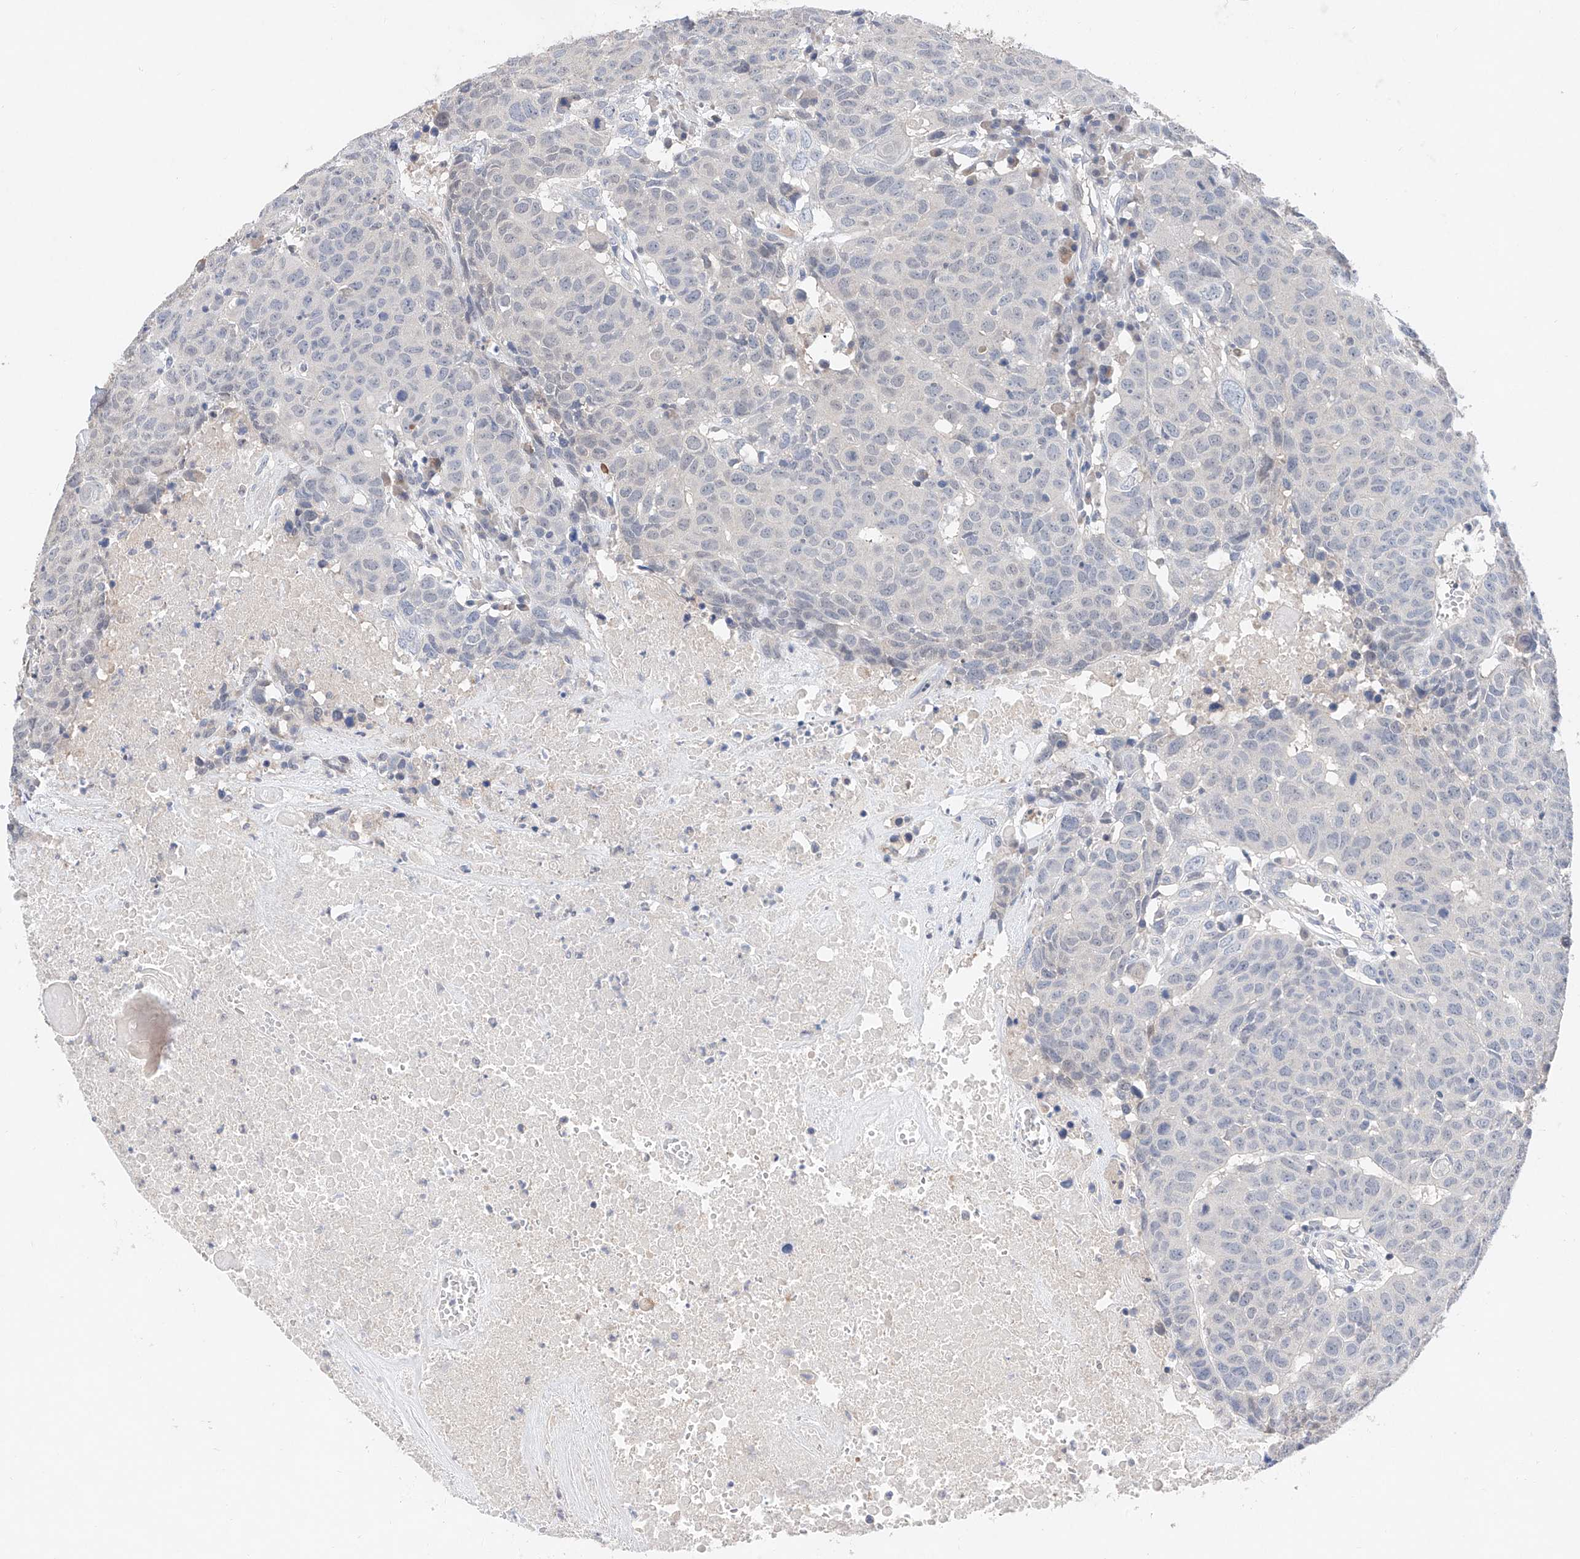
{"staining": {"intensity": "negative", "quantity": "none", "location": "none"}, "tissue": "head and neck cancer", "cell_type": "Tumor cells", "image_type": "cancer", "snomed": [{"axis": "morphology", "description": "Squamous cell carcinoma, NOS"}, {"axis": "topography", "description": "Head-Neck"}], "caption": "Head and neck cancer (squamous cell carcinoma) was stained to show a protein in brown. There is no significant staining in tumor cells.", "gene": "FUCA2", "patient": {"sex": "male", "age": 66}}